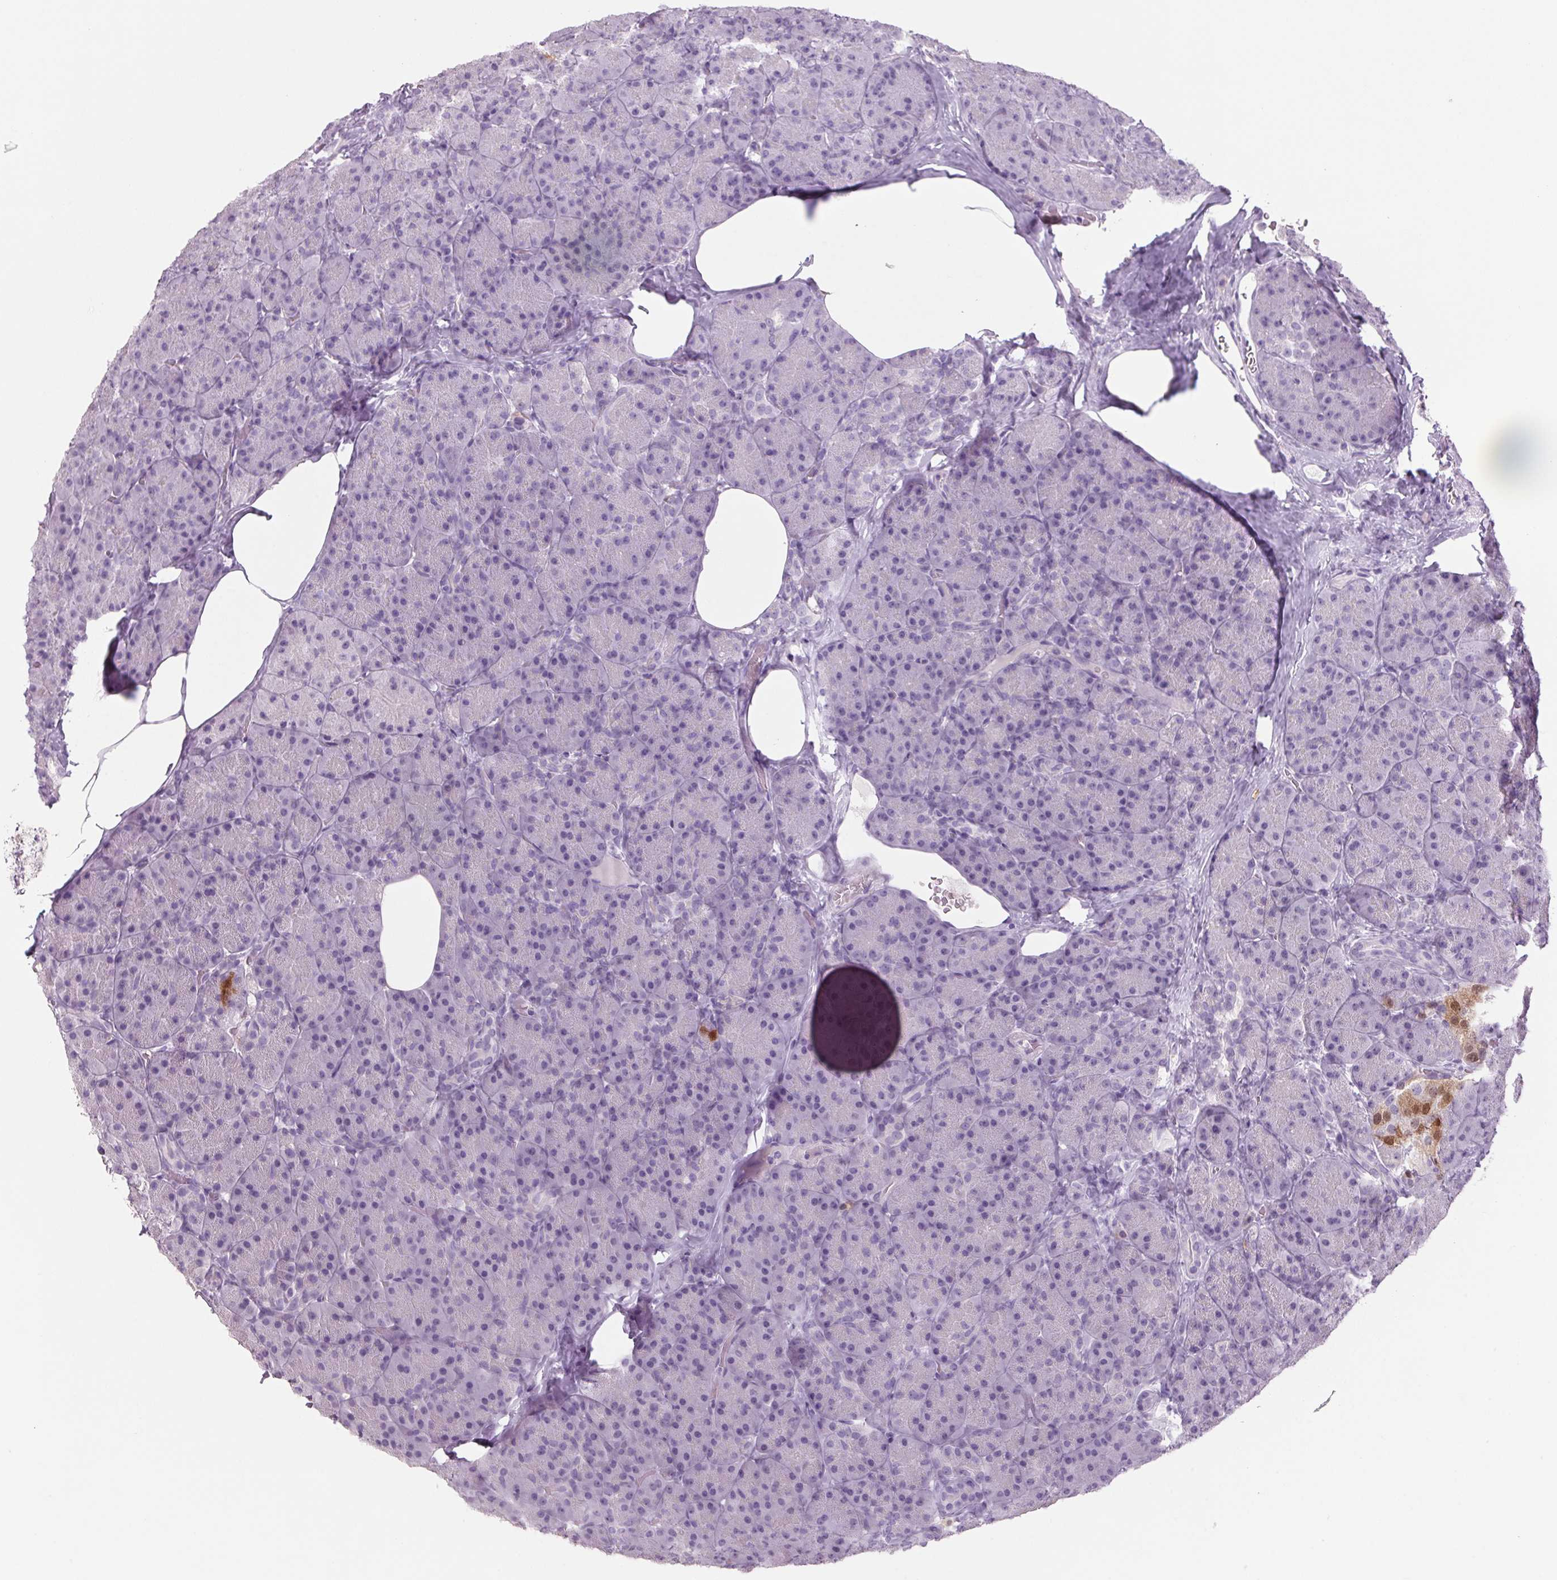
{"staining": {"intensity": "negative", "quantity": "none", "location": "none"}, "tissue": "pancreas", "cell_type": "Exocrine glandular cells", "image_type": "normal", "snomed": [{"axis": "morphology", "description": "Normal tissue, NOS"}, {"axis": "topography", "description": "Pancreas"}], "caption": "Immunohistochemistry of benign human pancreas shows no expression in exocrine glandular cells.", "gene": "PPP1R1A", "patient": {"sex": "male", "age": 57}}